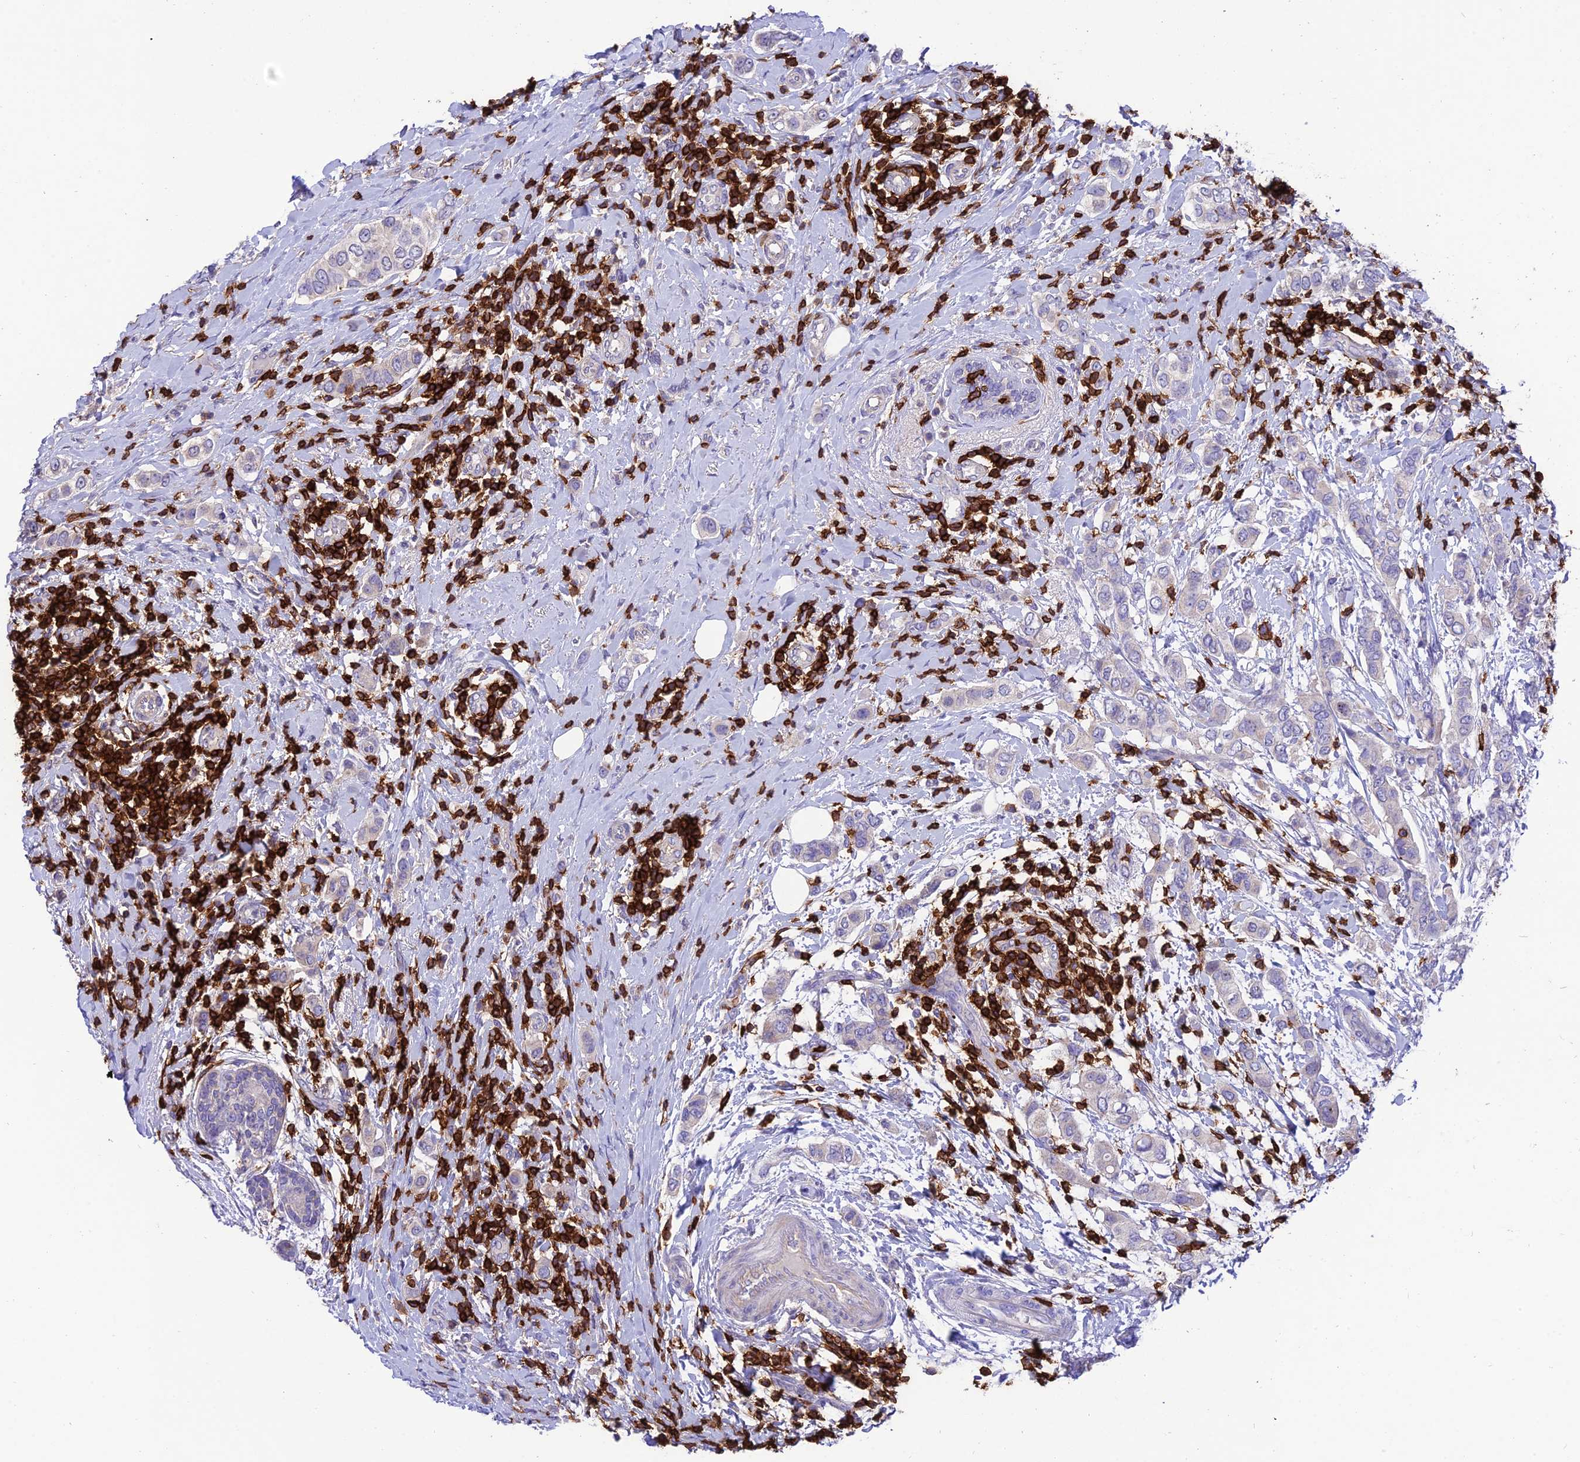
{"staining": {"intensity": "negative", "quantity": "none", "location": "none"}, "tissue": "breast cancer", "cell_type": "Tumor cells", "image_type": "cancer", "snomed": [{"axis": "morphology", "description": "Lobular carcinoma"}, {"axis": "topography", "description": "Breast"}], "caption": "Immunohistochemistry of human breast cancer shows no expression in tumor cells.", "gene": "PTPRCAP", "patient": {"sex": "female", "age": 51}}